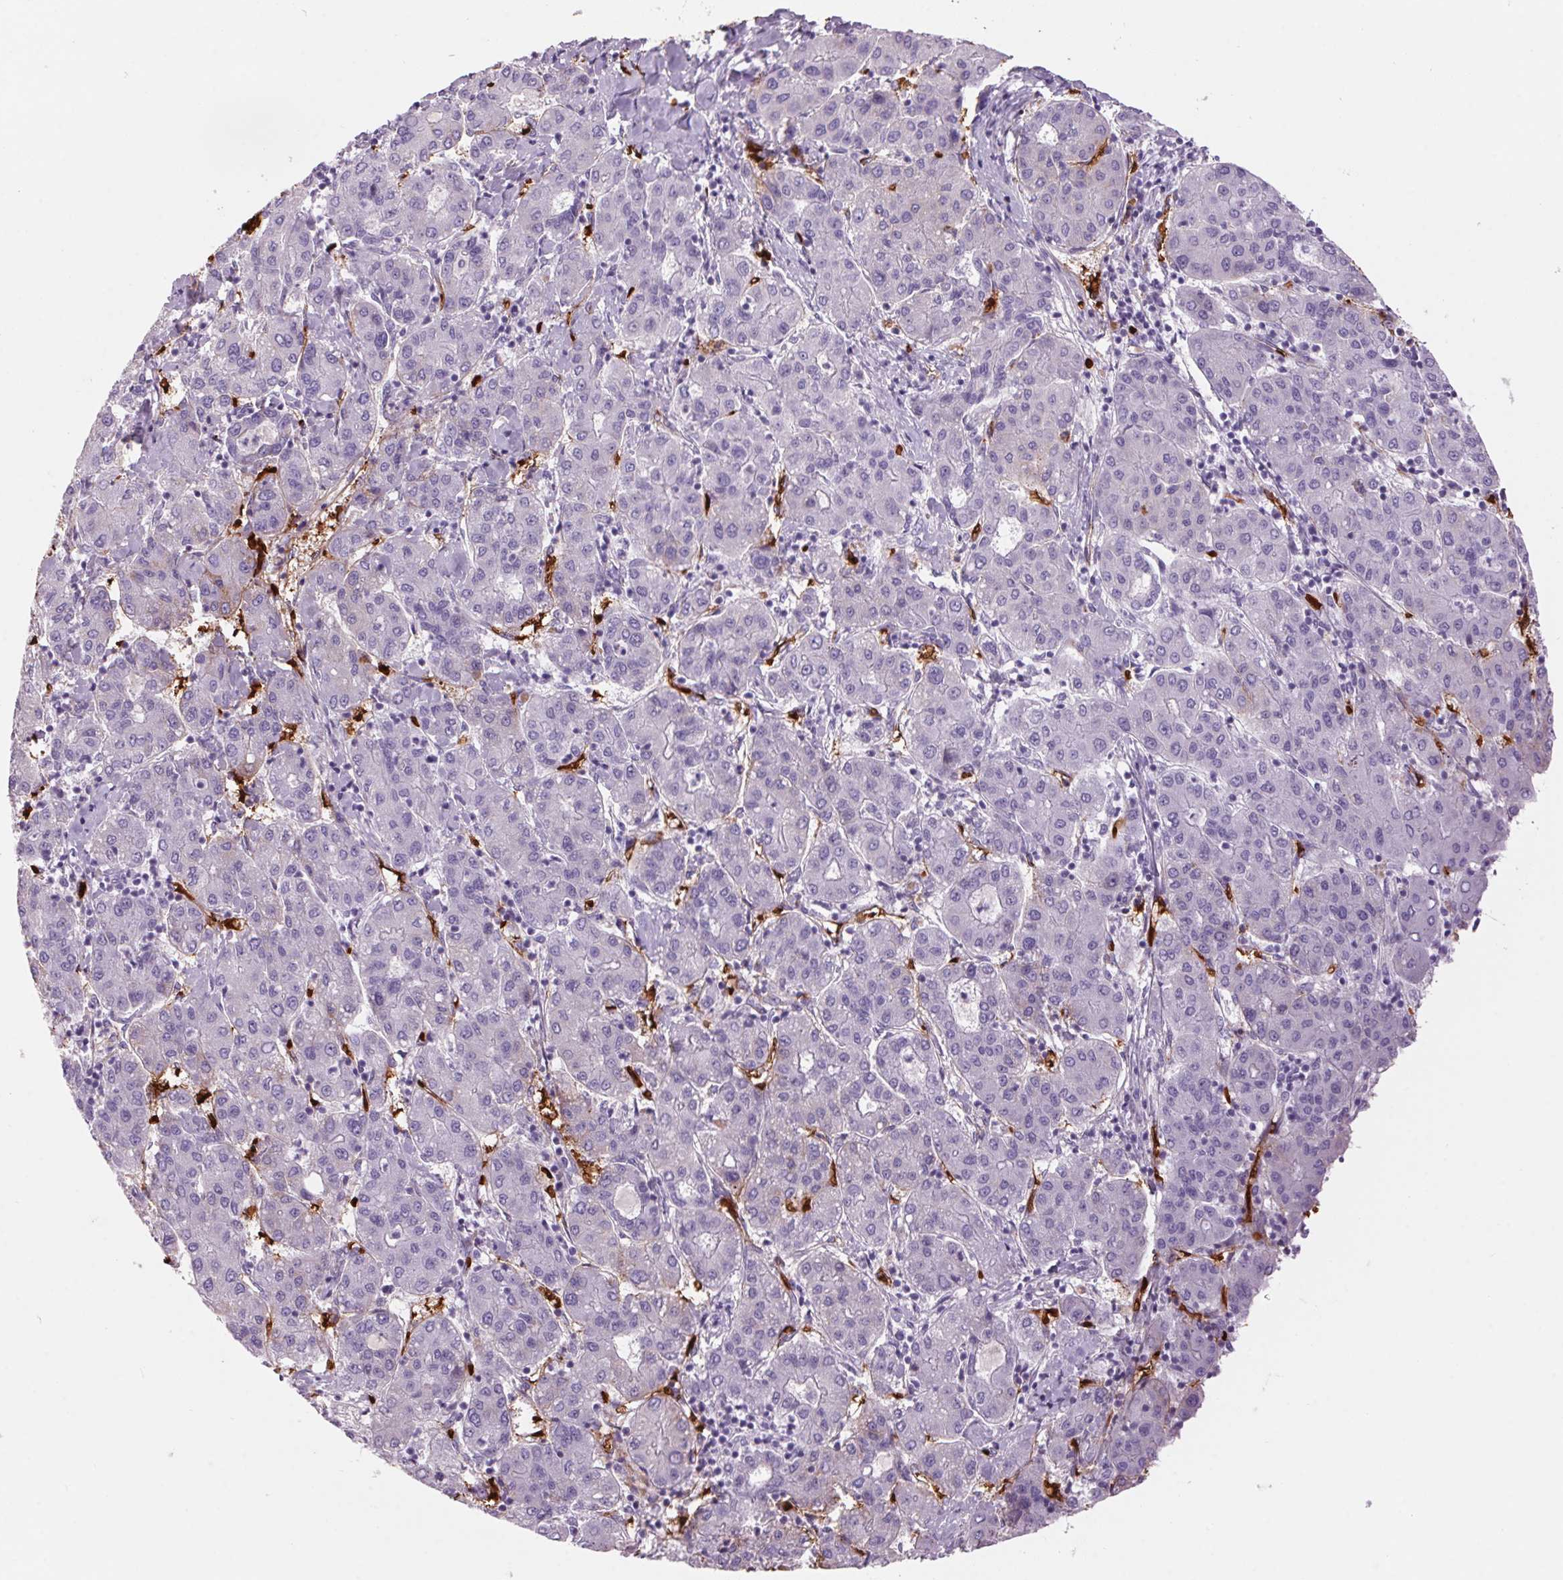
{"staining": {"intensity": "negative", "quantity": "none", "location": "none"}, "tissue": "liver cancer", "cell_type": "Tumor cells", "image_type": "cancer", "snomed": [{"axis": "morphology", "description": "Carcinoma, Hepatocellular, NOS"}, {"axis": "topography", "description": "Liver"}], "caption": "Immunohistochemical staining of human liver hepatocellular carcinoma reveals no significant positivity in tumor cells.", "gene": "HBQ1", "patient": {"sex": "male", "age": 65}}